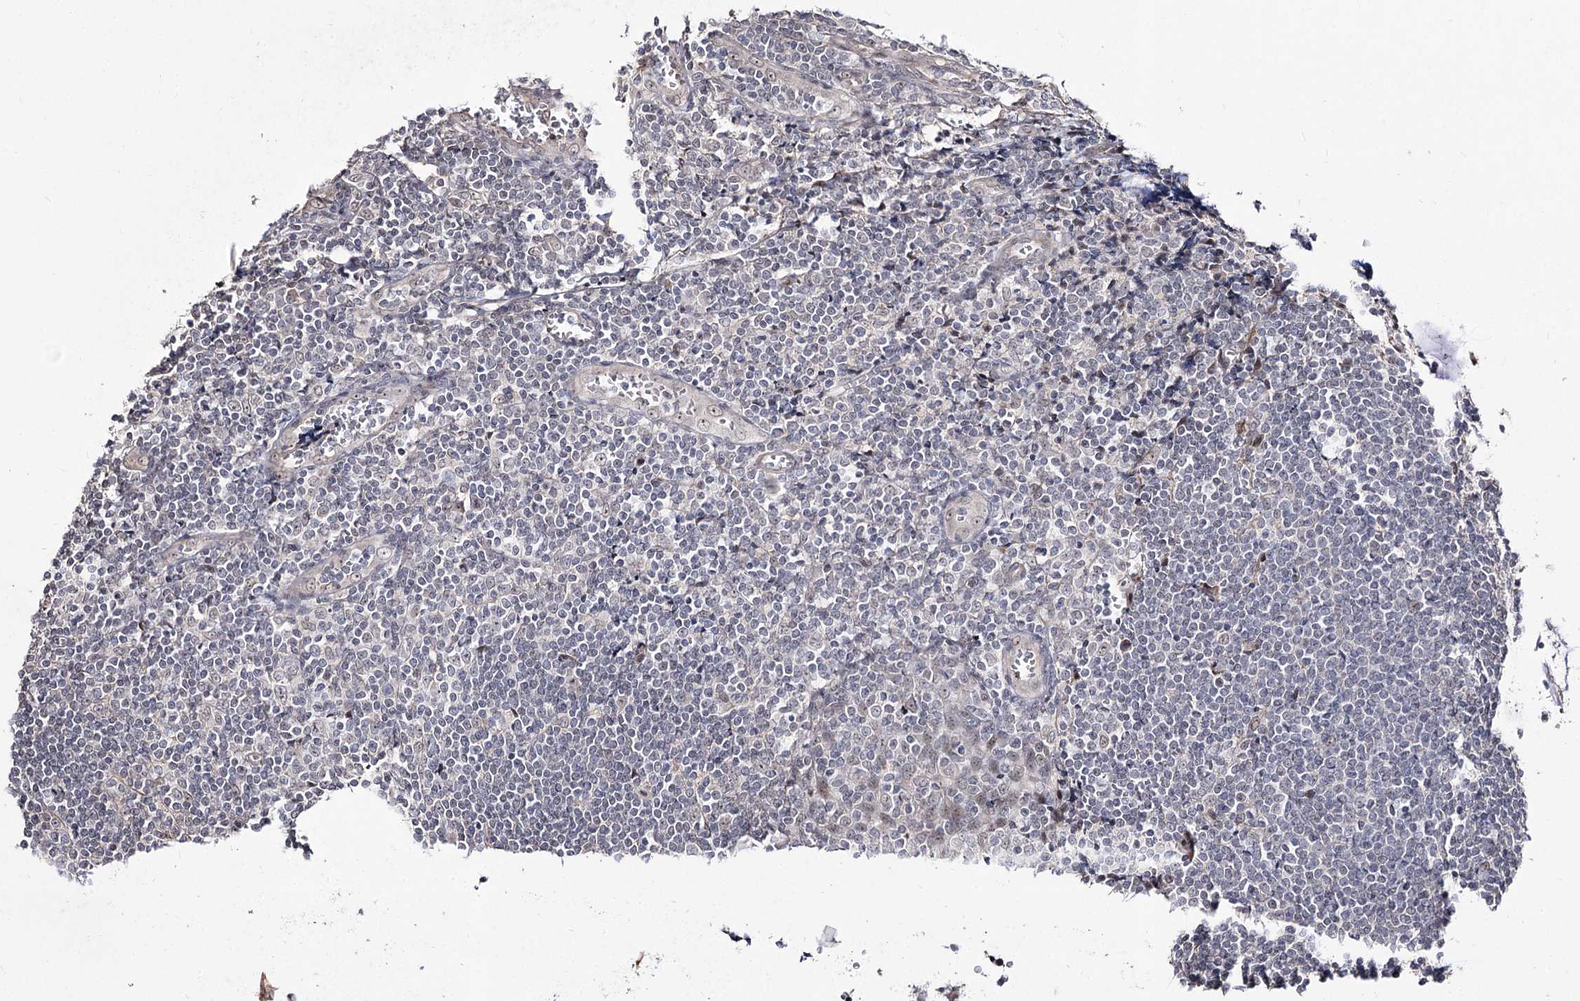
{"staining": {"intensity": "weak", "quantity": "<25%", "location": "nuclear"}, "tissue": "tonsil", "cell_type": "Germinal center cells", "image_type": "normal", "snomed": [{"axis": "morphology", "description": "Normal tissue, NOS"}, {"axis": "topography", "description": "Tonsil"}], "caption": "Protein analysis of normal tonsil shows no significant staining in germinal center cells. (Brightfield microscopy of DAB (3,3'-diaminobenzidine) immunohistochemistry (IHC) at high magnification).", "gene": "RRP9", "patient": {"sex": "male", "age": 27}}